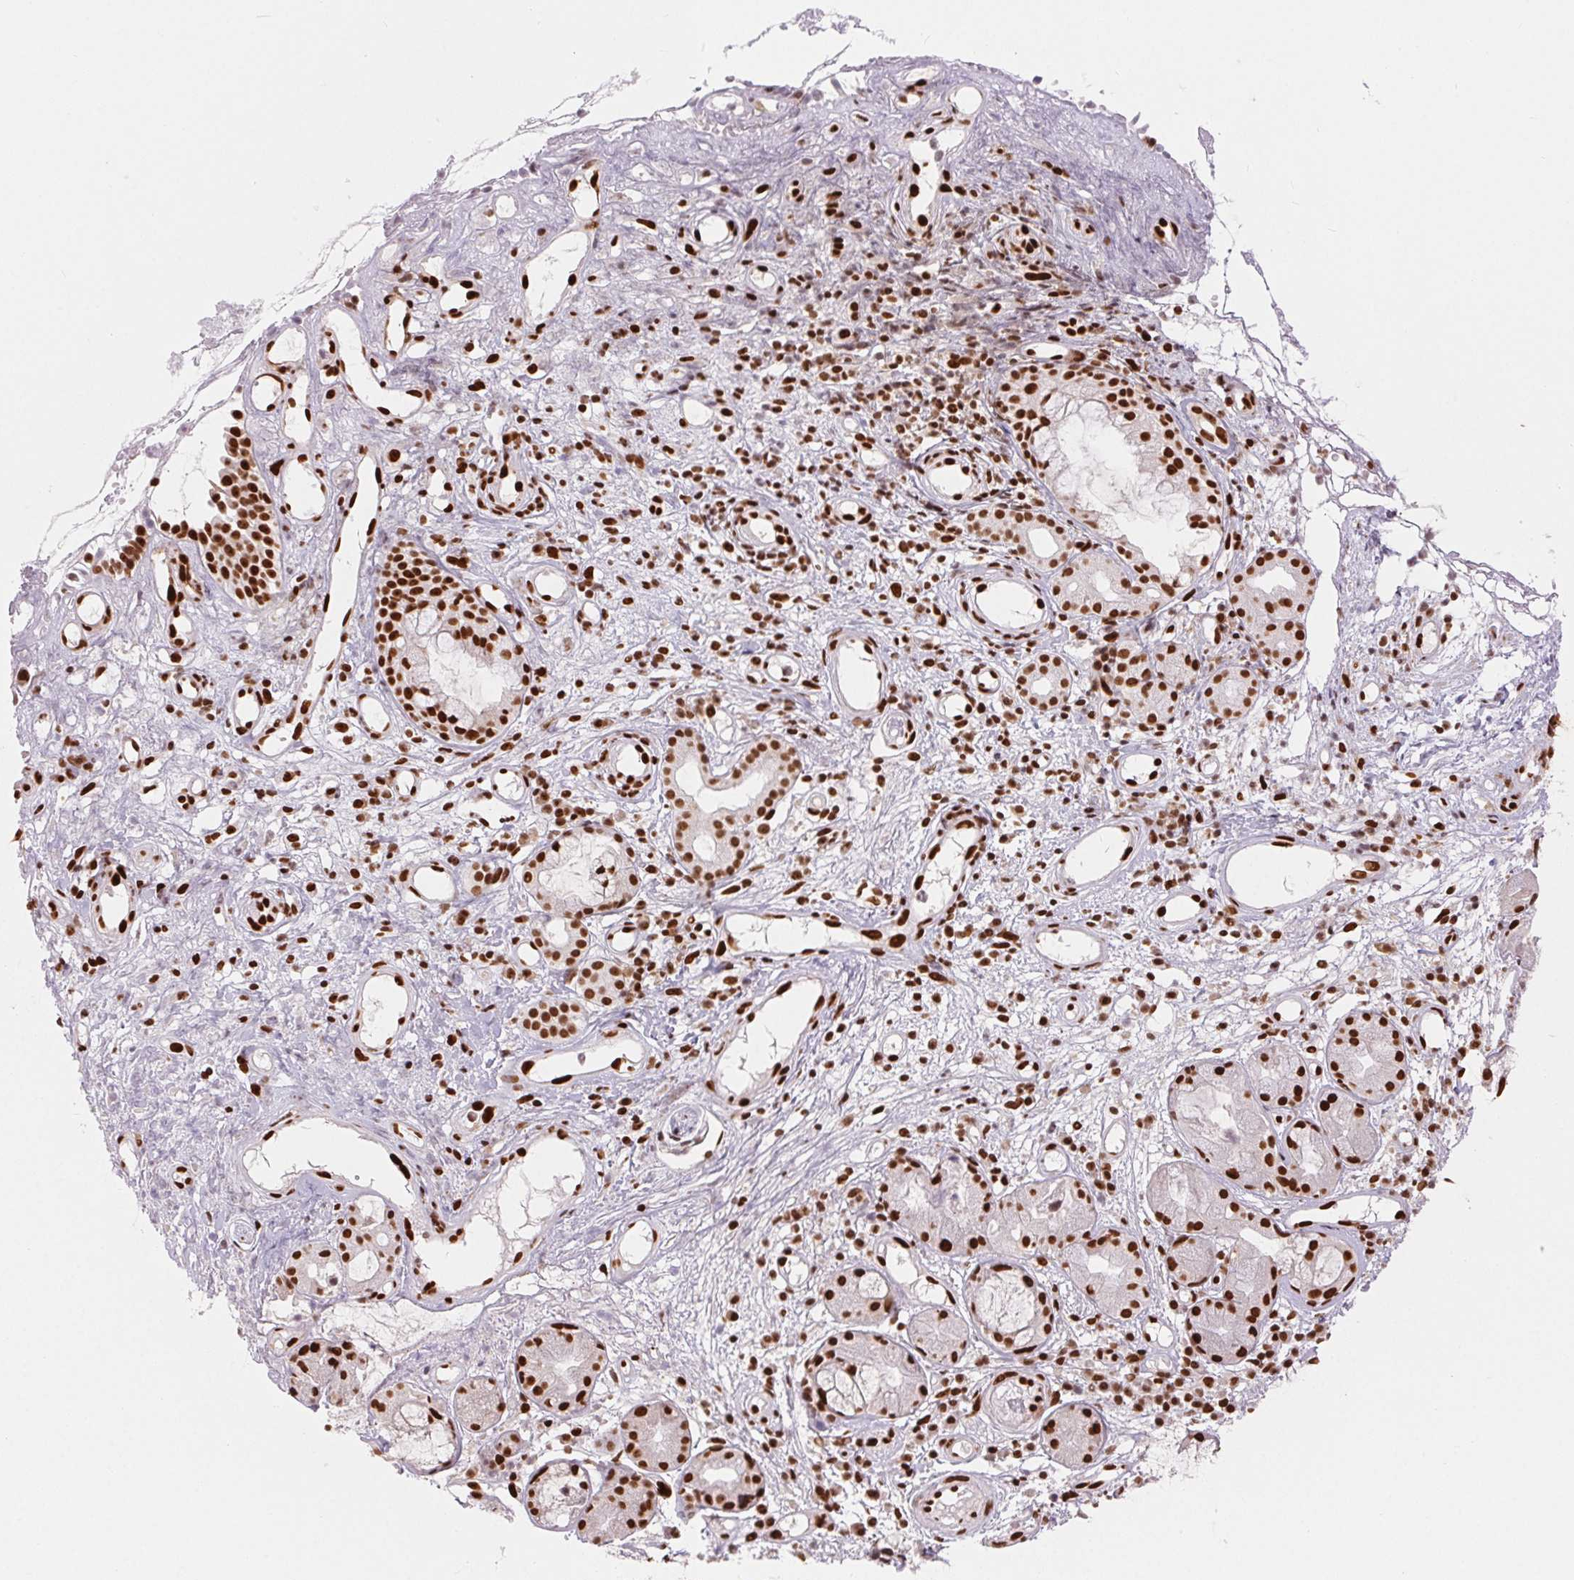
{"staining": {"intensity": "strong", "quantity": ">75%", "location": "nuclear"}, "tissue": "nasopharynx", "cell_type": "Respiratory epithelial cells", "image_type": "normal", "snomed": [{"axis": "morphology", "description": "Normal tissue, NOS"}, {"axis": "morphology", "description": "Inflammation, NOS"}, {"axis": "topography", "description": "Nasopharynx"}], "caption": "Immunohistochemistry (IHC) of normal human nasopharynx exhibits high levels of strong nuclear positivity in about >75% of respiratory epithelial cells.", "gene": "ZNF80", "patient": {"sex": "male", "age": 54}}